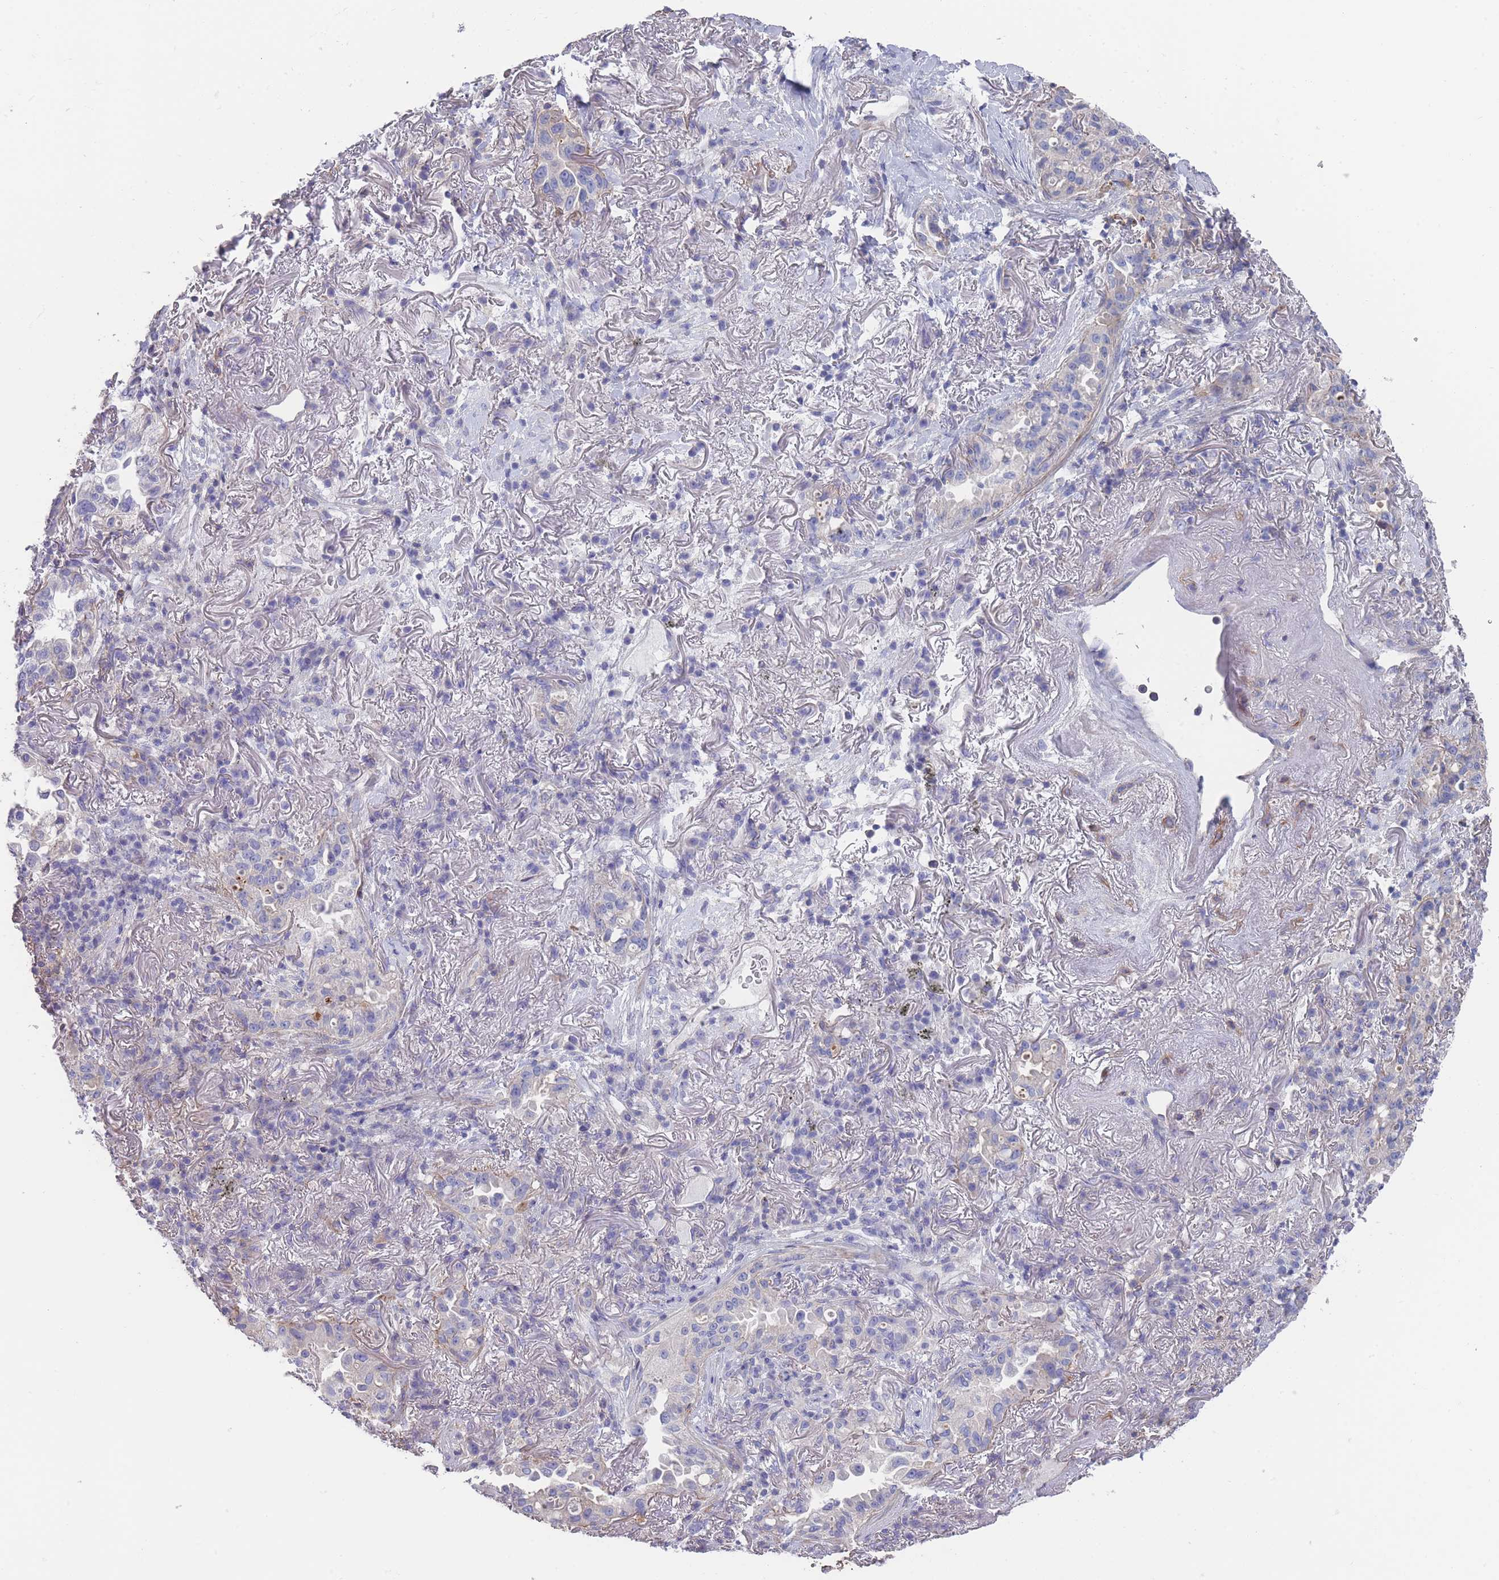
{"staining": {"intensity": "negative", "quantity": "none", "location": "none"}, "tissue": "lung cancer", "cell_type": "Tumor cells", "image_type": "cancer", "snomed": [{"axis": "morphology", "description": "Adenocarcinoma, NOS"}, {"axis": "topography", "description": "Lung"}], "caption": "The image demonstrates no staining of tumor cells in adenocarcinoma (lung).", "gene": "SCCPDH", "patient": {"sex": "female", "age": 69}}